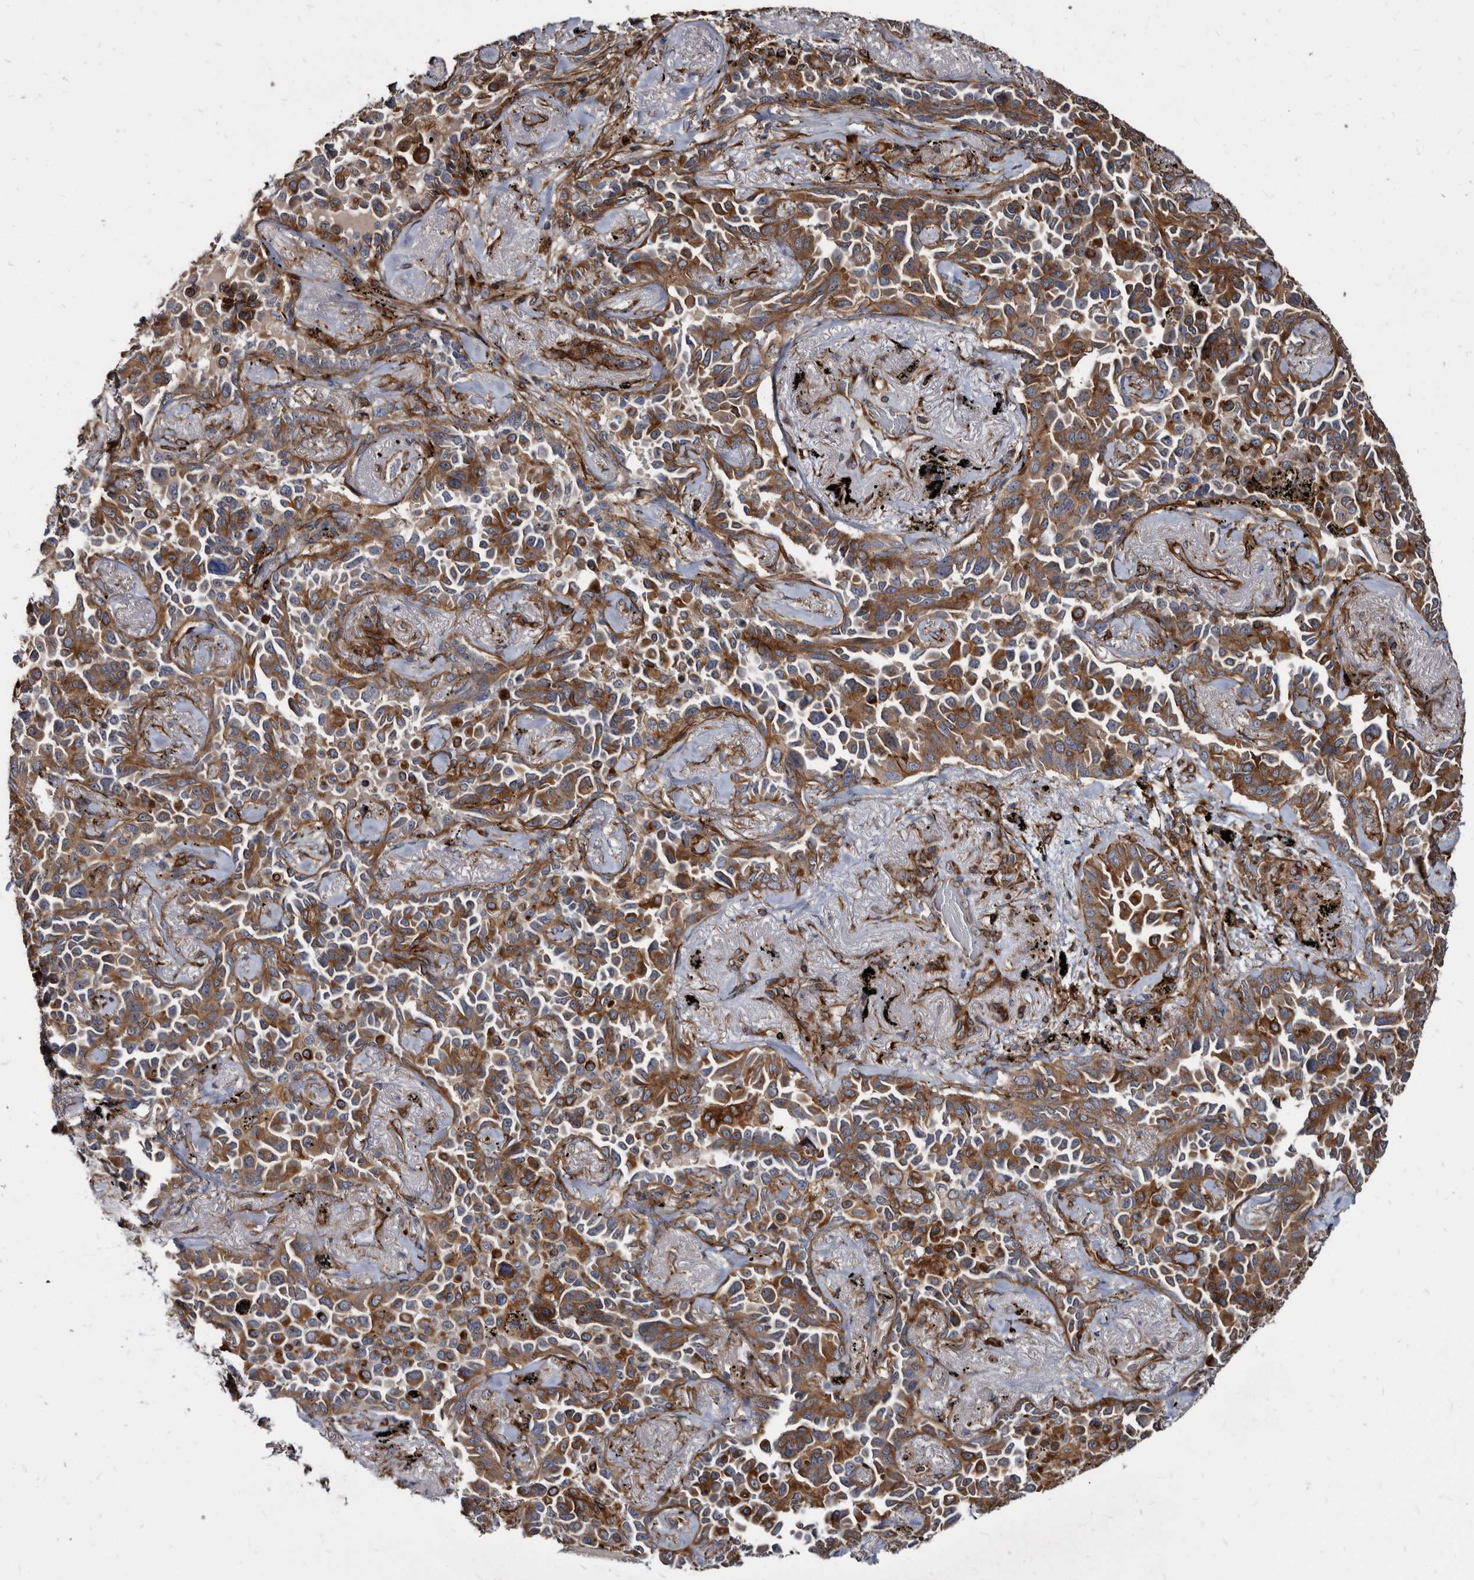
{"staining": {"intensity": "moderate", "quantity": ">75%", "location": "cytoplasmic/membranous"}, "tissue": "lung cancer", "cell_type": "Tumor cells", "image_type": "cancer", "snomed": [{"axis": "morphology", "description": "Adenocarcinoma, NOS"}, {"axis": "topography", "description": "Lung"}], "caption": "A micrograph of adenocarcinoma (lung) stained for a protein reveals moderate cytoplasmic/membranous brown staining in tumor cells.", "gene": "KCTD20", "patient": {"sex": "female", "age": 67}}